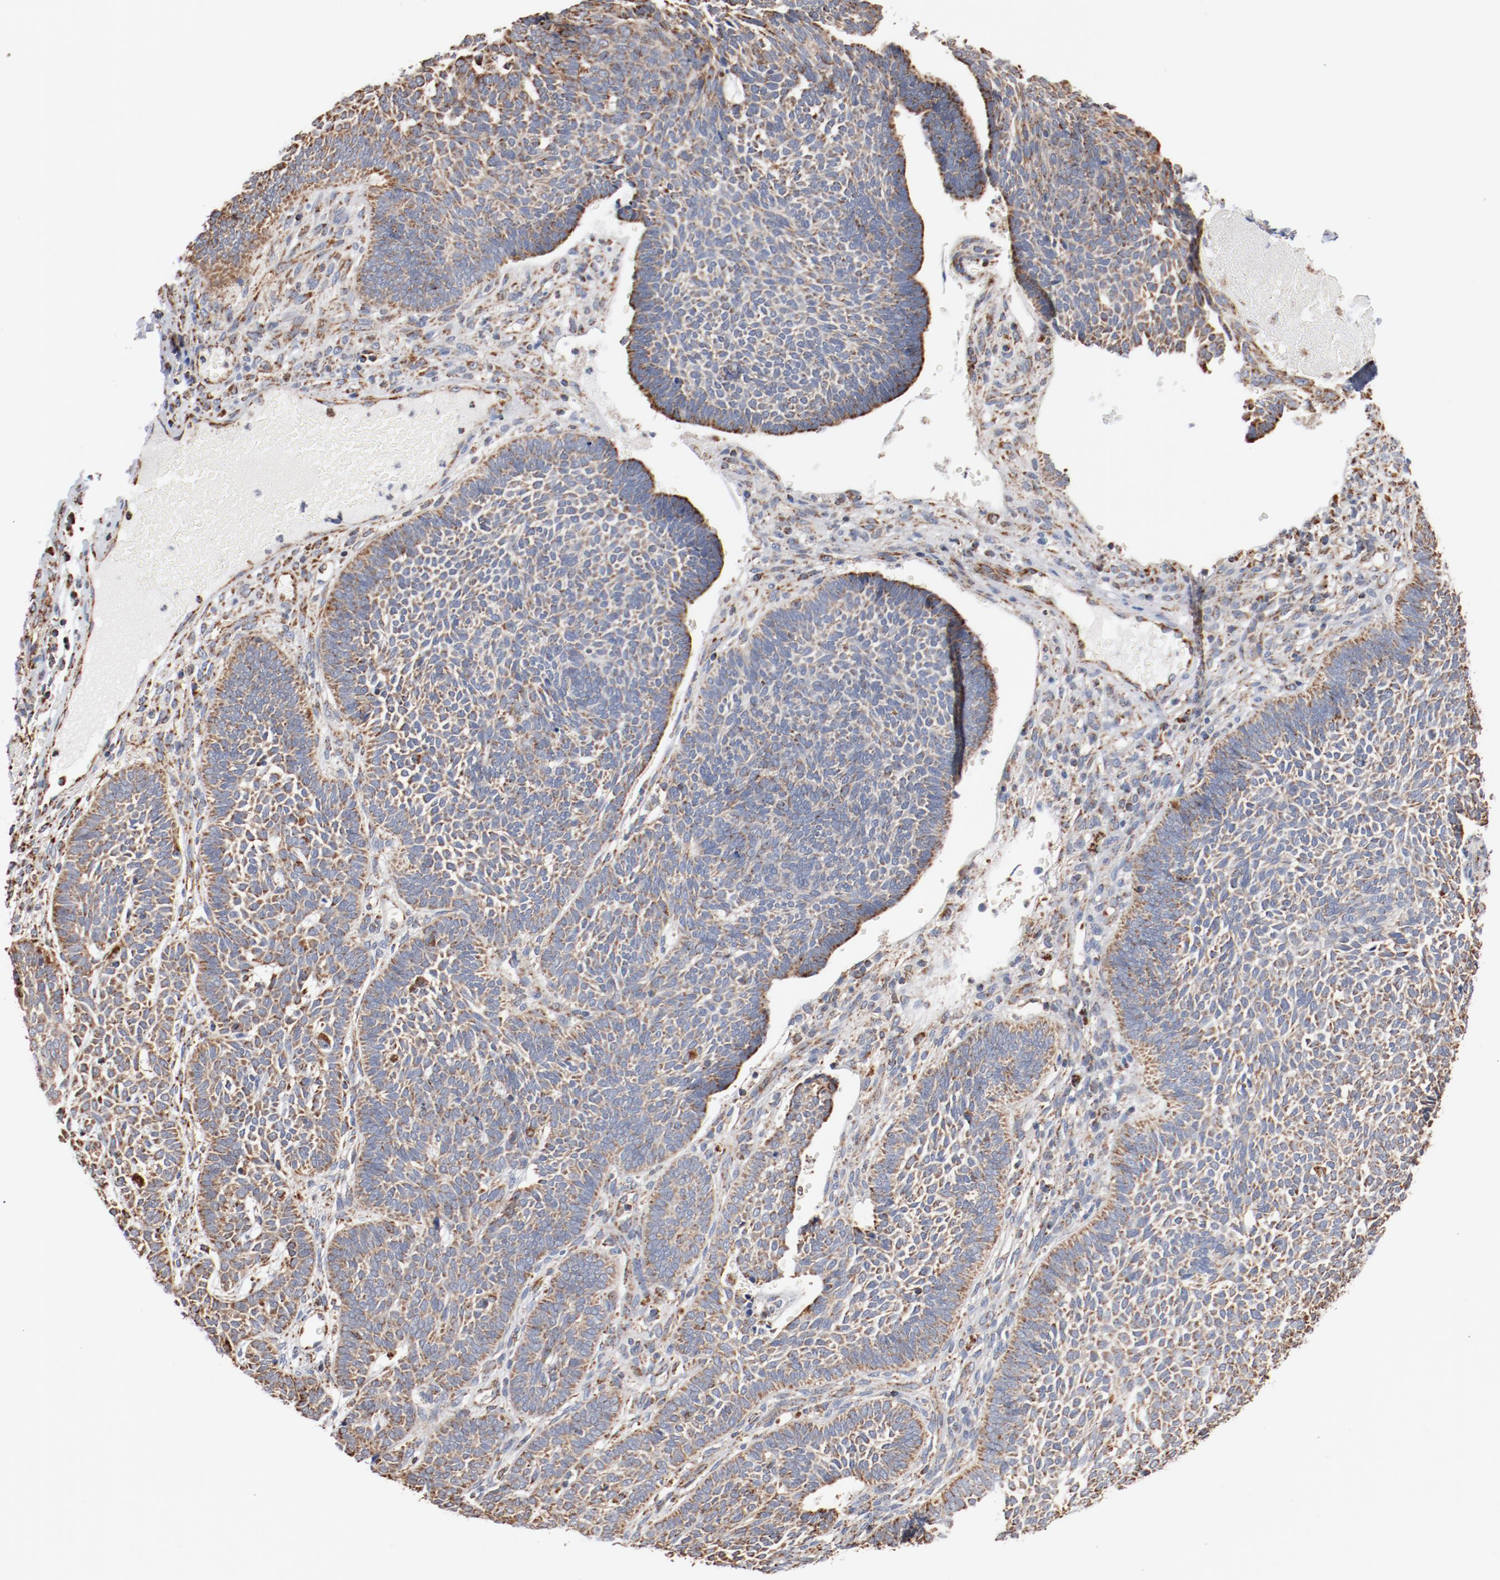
{"staining": {"intensity": "moderate", "quantity": ">75%", "location": "cytoplasmic/membranous"}, "tissue": "skin cancer", "cell_type": "Tumor cells", "image_type": "cancer", "snomed": [{"axis": "morphology", "description": "Normal tissue, NOS"}, {"axis": "morphology", "description": "Basal cell carcinoma"}, {"axis": "topography", "description": "Skin"}], "caption": "Skin basal cell carcinoma was stained to show a protein in brown. There is medium levels of moderate cytoplasmic/membranous expression in about >75% of tumor cells.", "gene": "NDUFS4", "patient": {"sex": "male", "age": 87}}